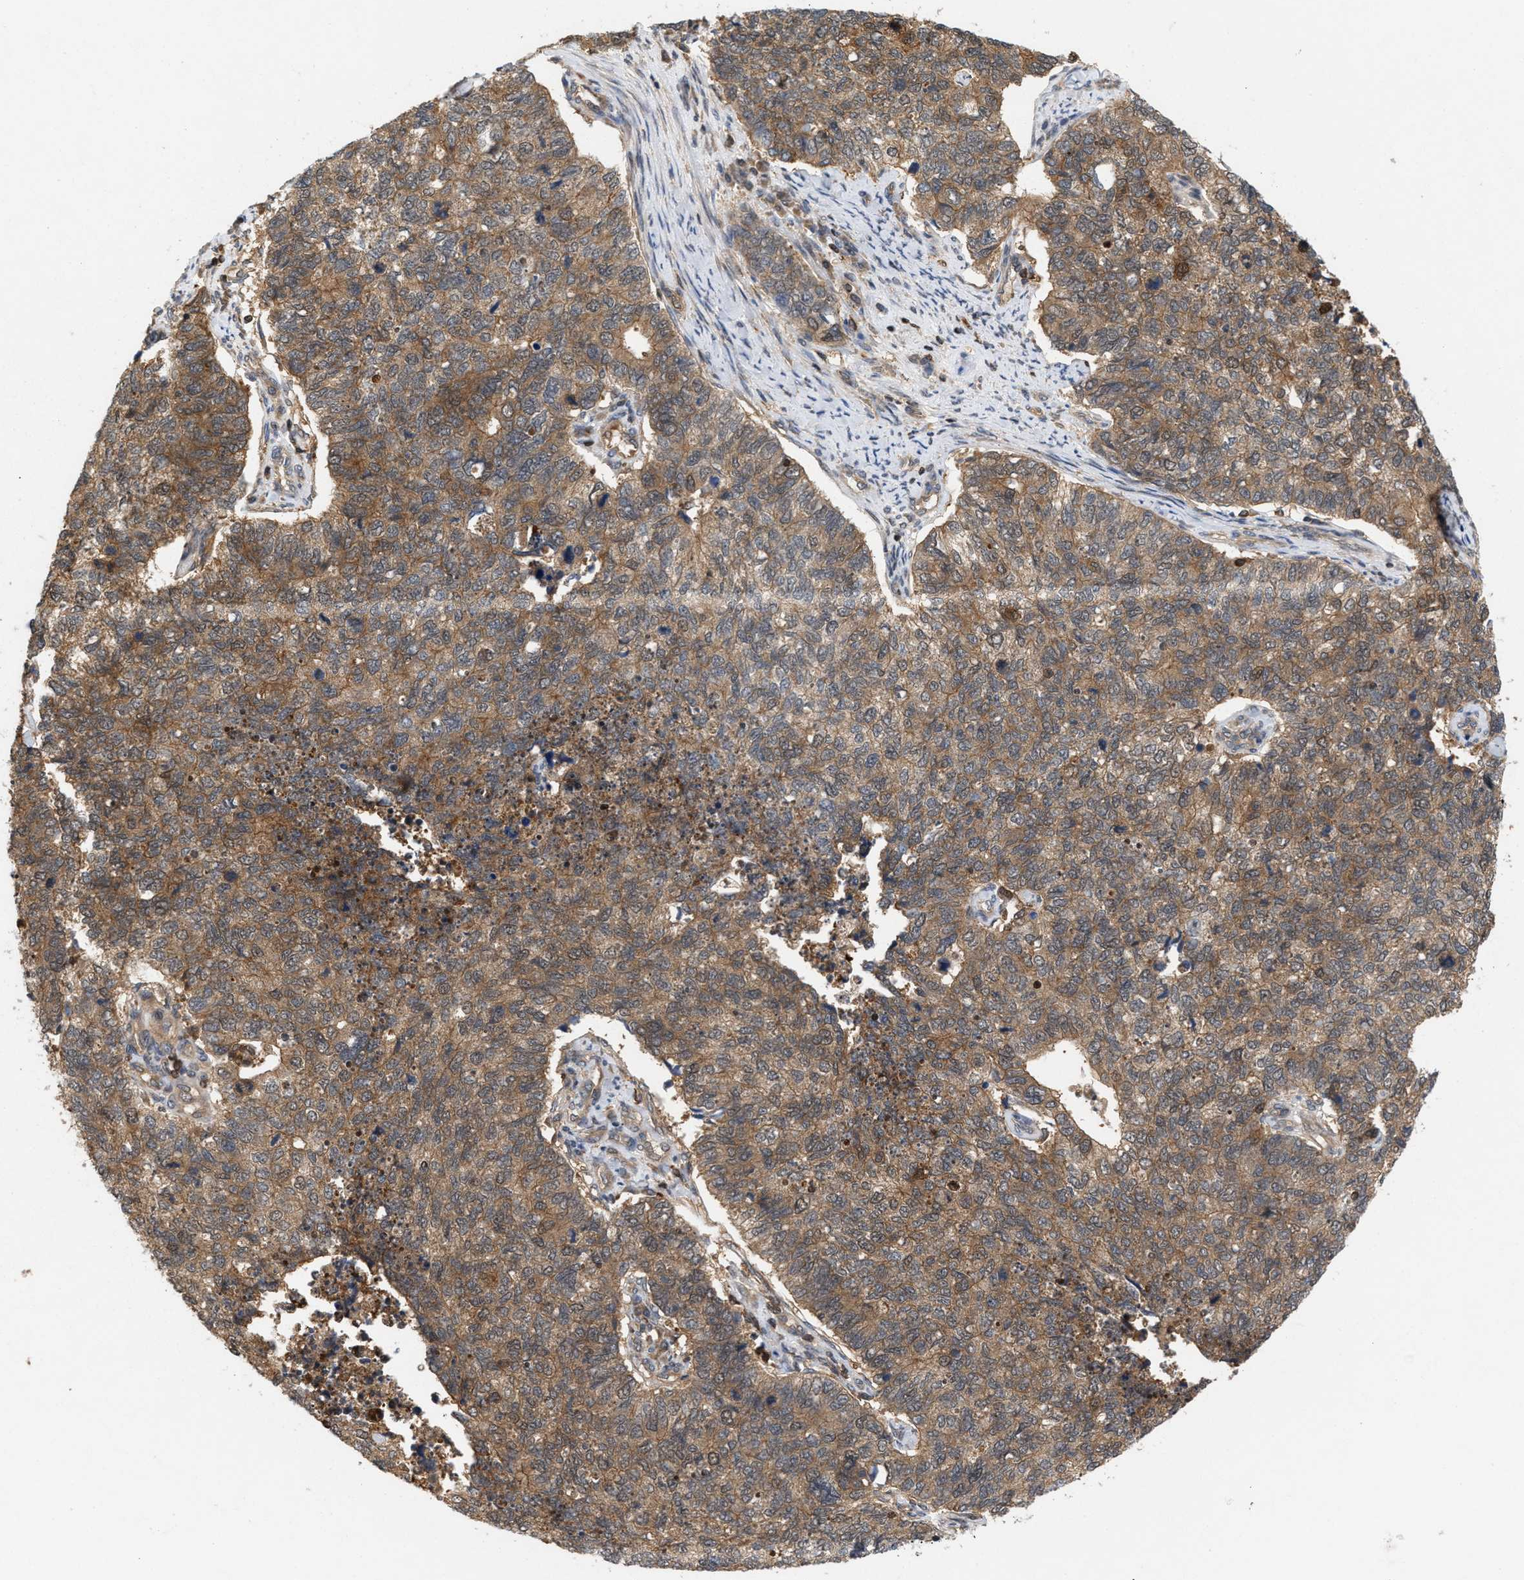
{"staining": {"intensity": "moderate", "quantity": ">75%", "location": "cytoplasmic/membranous"}, "tissue": "cervical cancer", "cell_type": "Tumor cells", "image_type": "cancer", "snomed": [{"axis": "morphology", "description": "Squamous cell carcinoma, NOS"}, {"axis": "topography", "description": "Cervix"}], "caption": "Brown immunohistochemical staining in human cervical cancer (squamous cell carcinoma) exhibits moderate cytoplasmic/membranous staining in approximately >75% of tumor cells.", "gene": "GLOD4", "patient": {"sex": "female", "age": 63}}